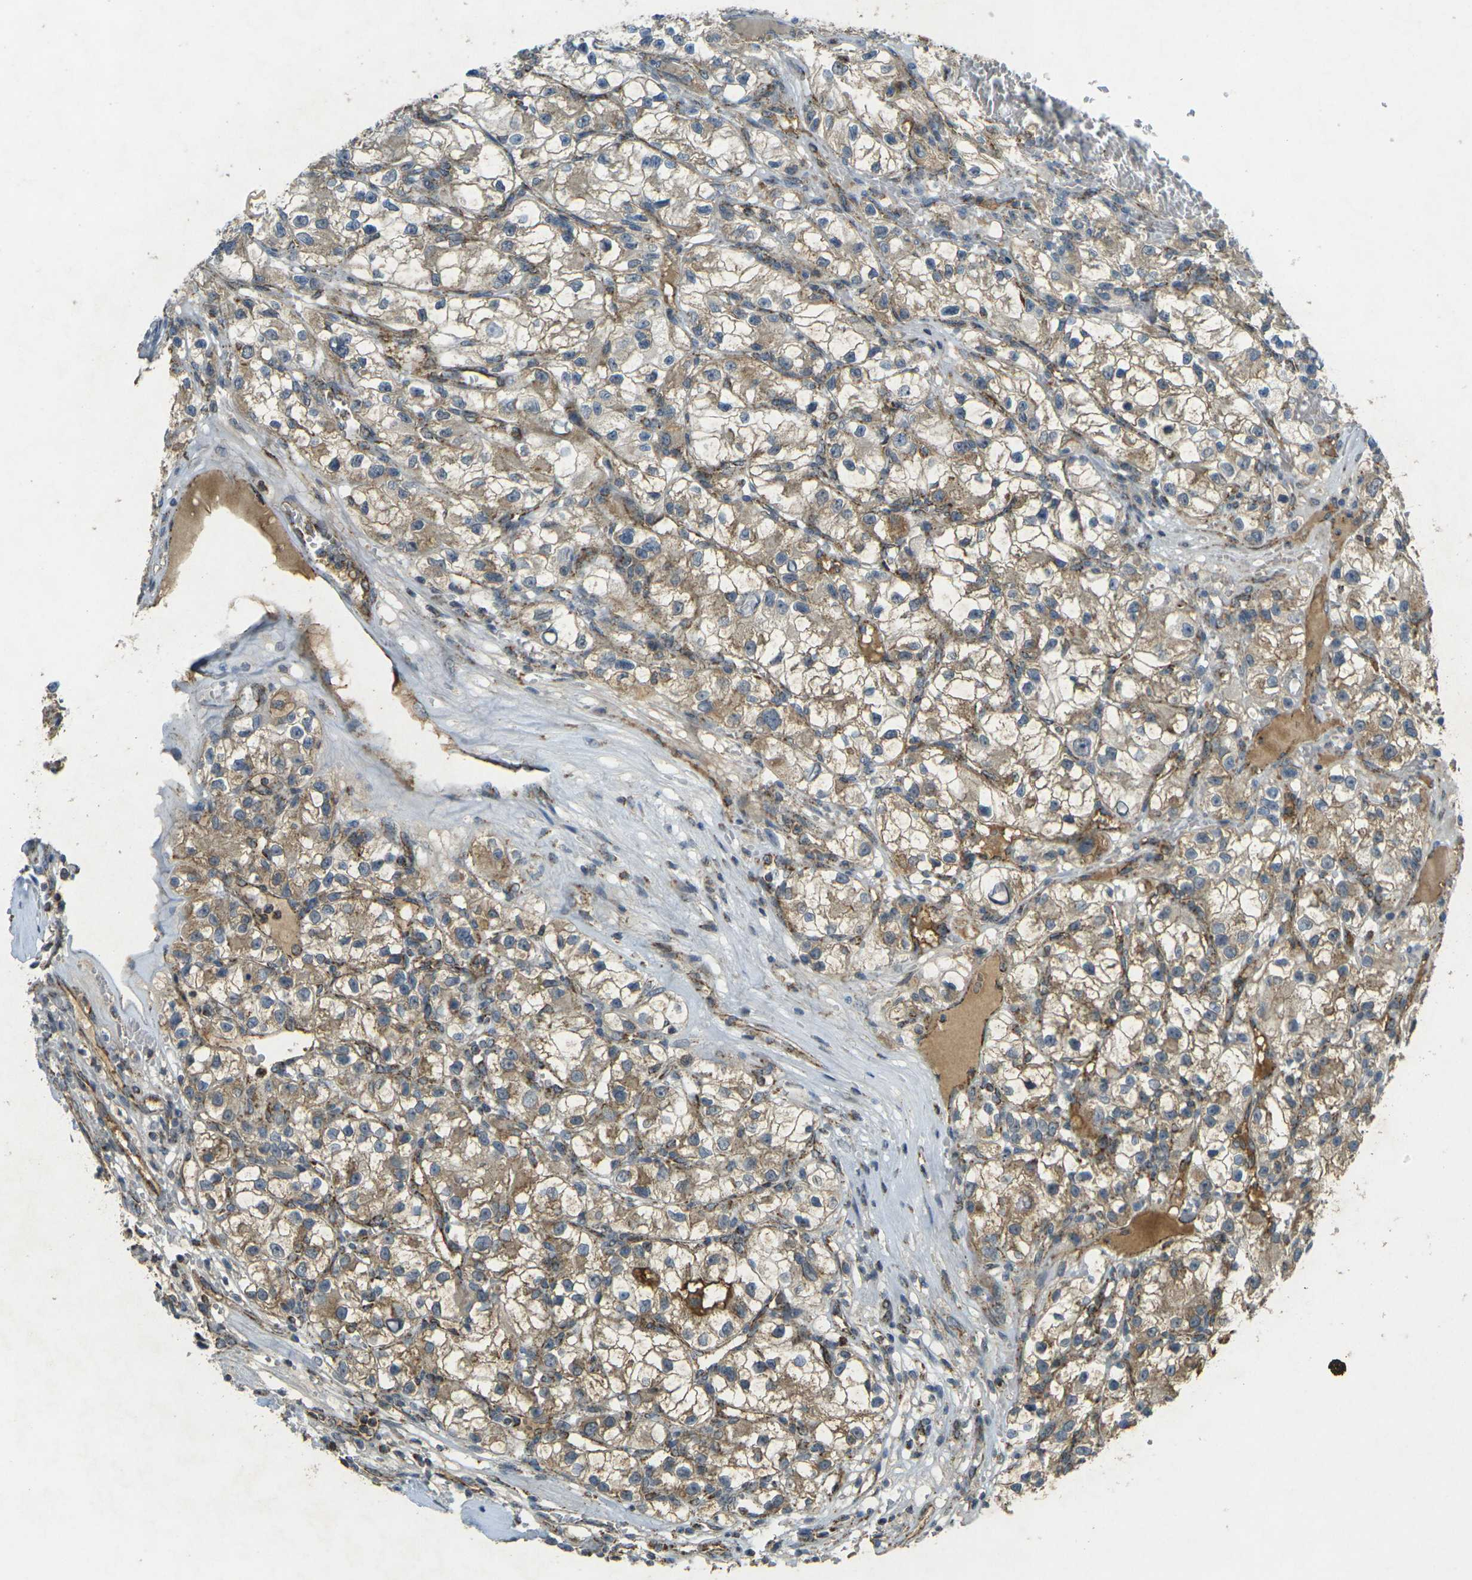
{"staining": {"intensity": "weak", "quantity": ">75%", "location": "cytoplasmic/membranous"}, "tissue": "renal cancer", "cell_type": "Tumor cells", "image_type": "cancer", "snomed": [{"axis": "morphology", "description": "Adenocarcinoma, NOS"}, {"axis": "topography", "description": "Kidney"}], "caption": "A brown stain shows weak cytoplasmic/membranous staining of a protein in renal cancer (adenocarcinoma) tumor cells.", "gene": "IGF1R", "patient": {"sex": "female", "age": 57}}